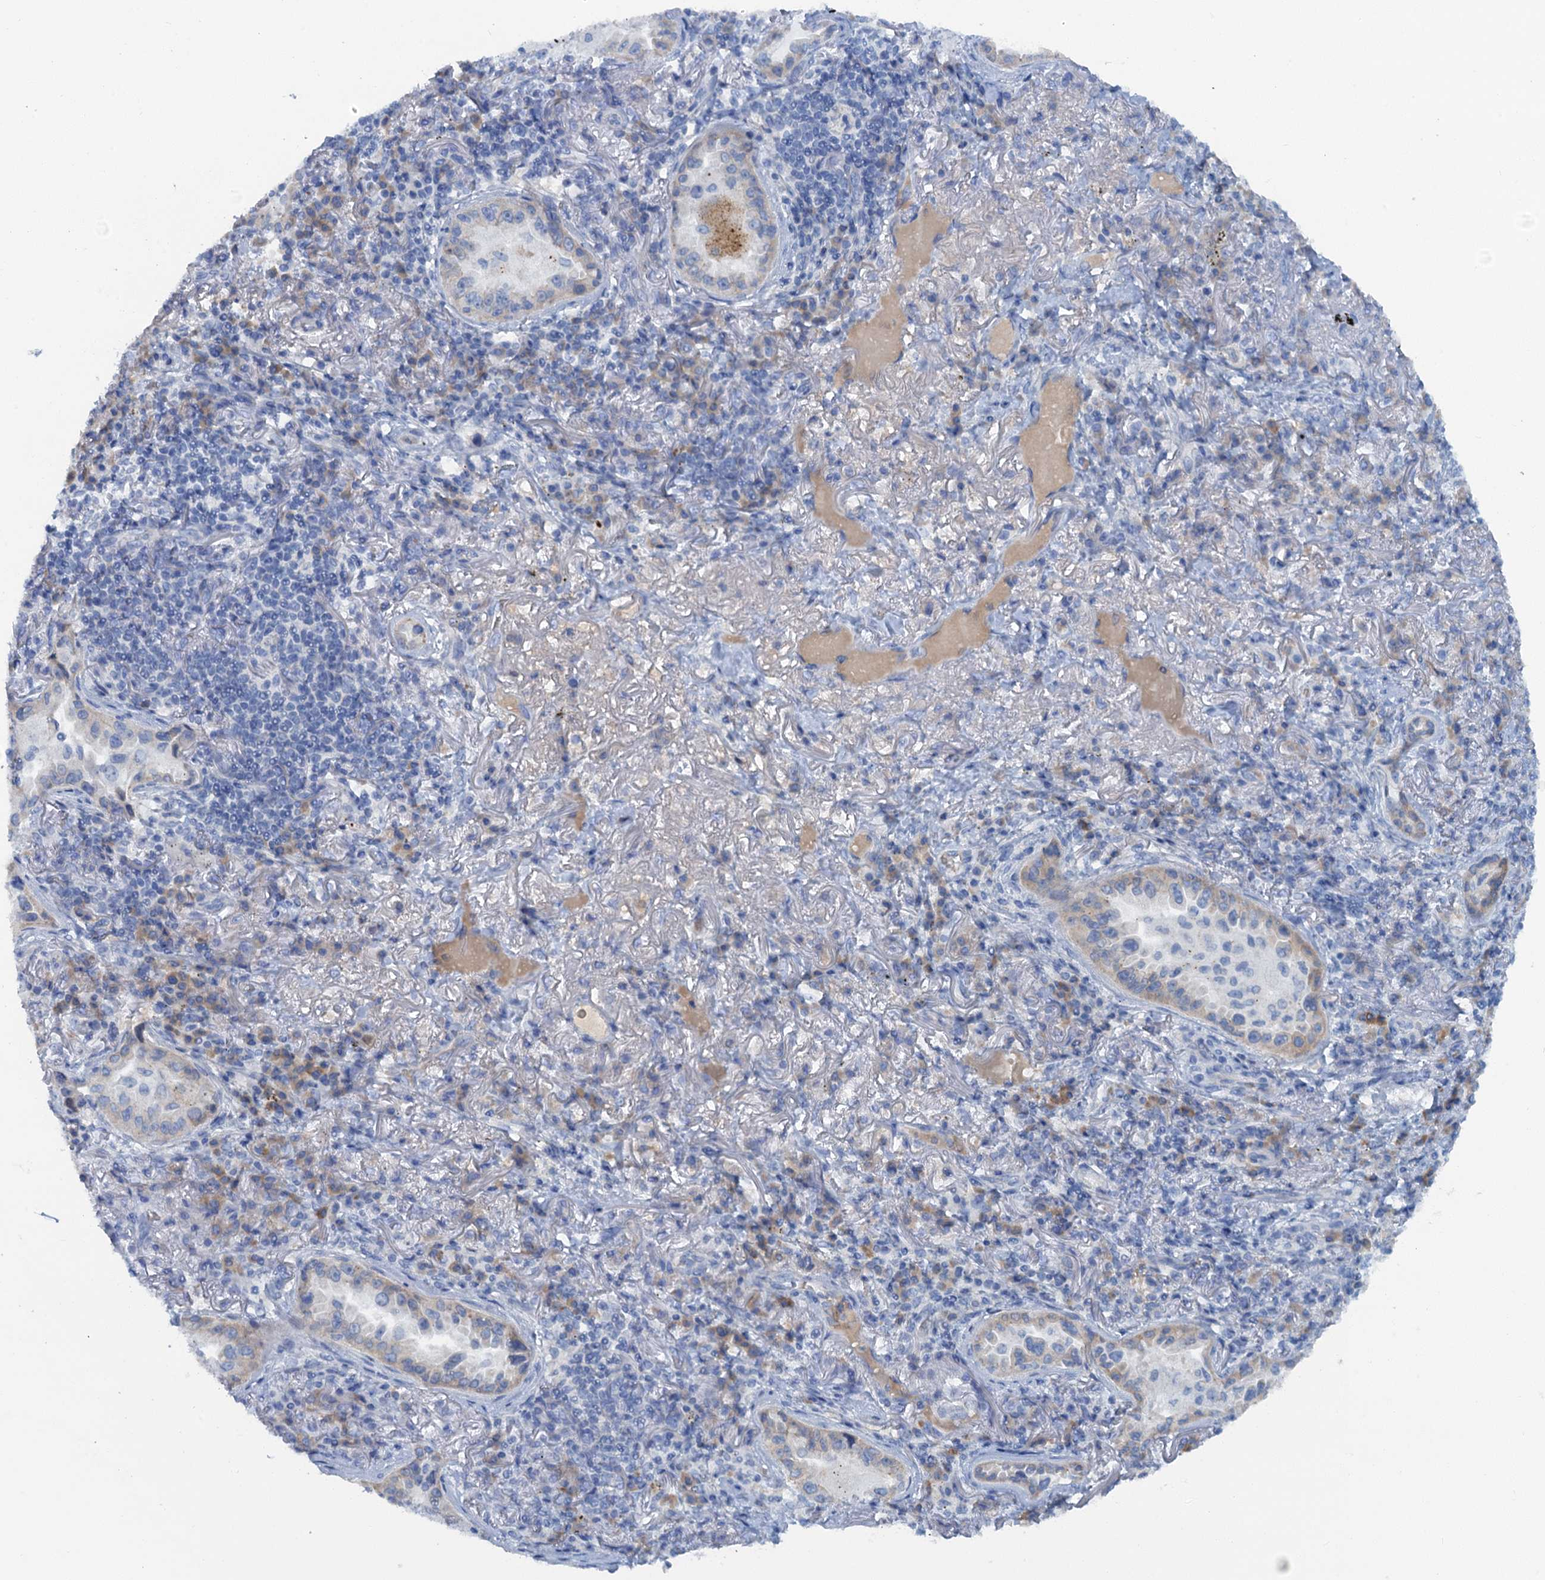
{"staining": {"intensity": "weak", "quantity": "<25%", "location": "cytoplasmic/membranous"}, "tissue": "lung cancer", "cell_type": "Tumor cells", "image_type": "cancer", "snomed": [{"axis": "morphology", "description": "Adenocarcinoma, NOS"}, {"axis": "topography", "description": "Lung"}], "caption": "DAB (3,3'-diaminobenzidine) immunohistochemical staining of lung cancer displays no significant staining in tumor cells.", "gene": "MYADML2", "patient": {"sex": "female", "age": 69}}